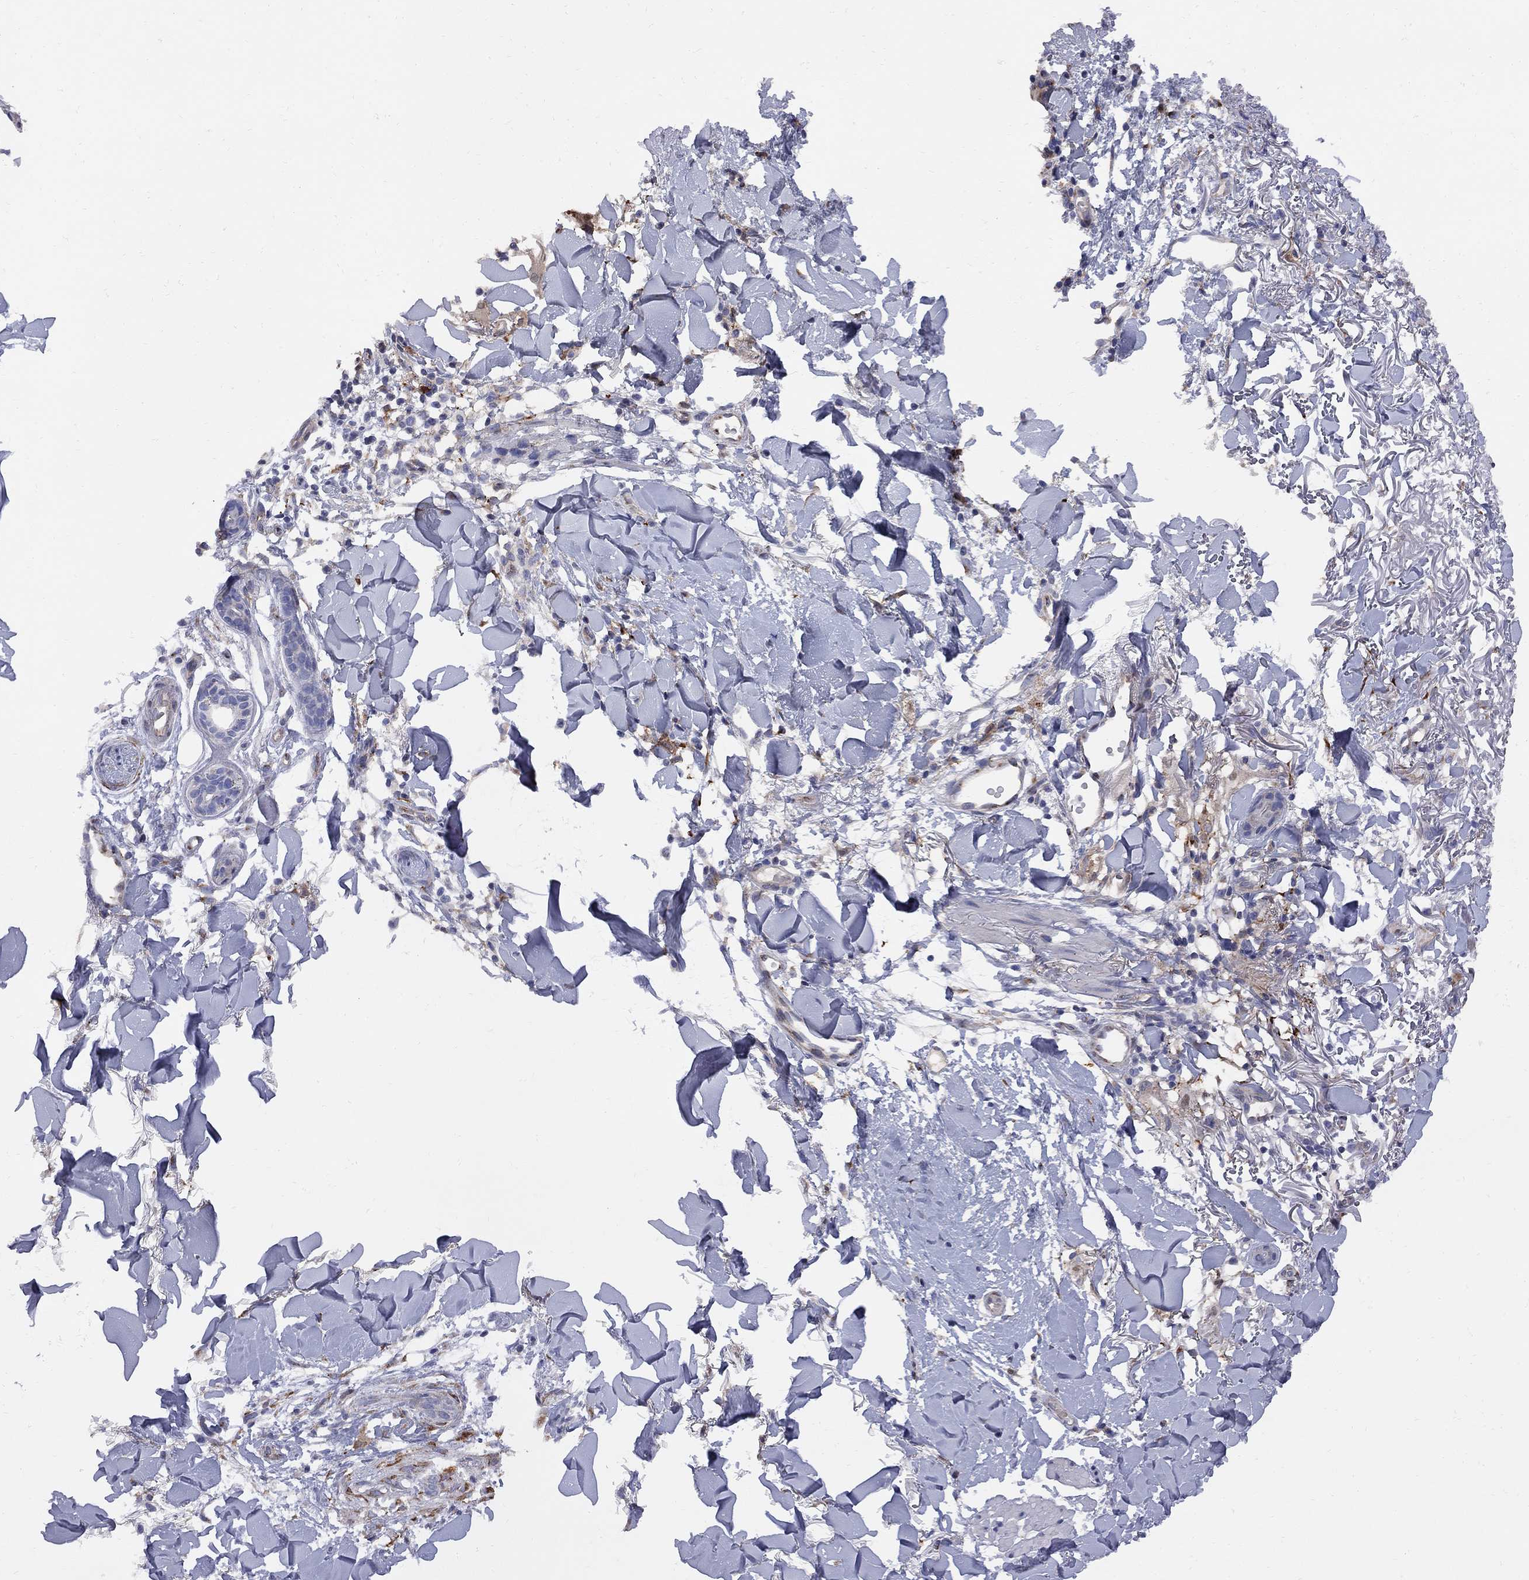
{"staining": {"intensity": "weak", "quantity": "<25%", "location": "cytoplasmic/membranous"}, "tissue": "skin cancer", "cell_type": "Tumor cells", "image_type": "cancer", "snomed": [{"axis": "morphology", "description": "Normal tissue, NOS"}, {"axis": "morphology", "description": "Basal cell carcinoma"}, {"axis": "topography", "description": "Skin"}], "caption": "Immunohistochemical staining of skin cancer (basal cell carcinoma) shows no significant positivity in tumor cells.", "gene": "MTHFR", "patient": {"sex": "male", "age": 84}}